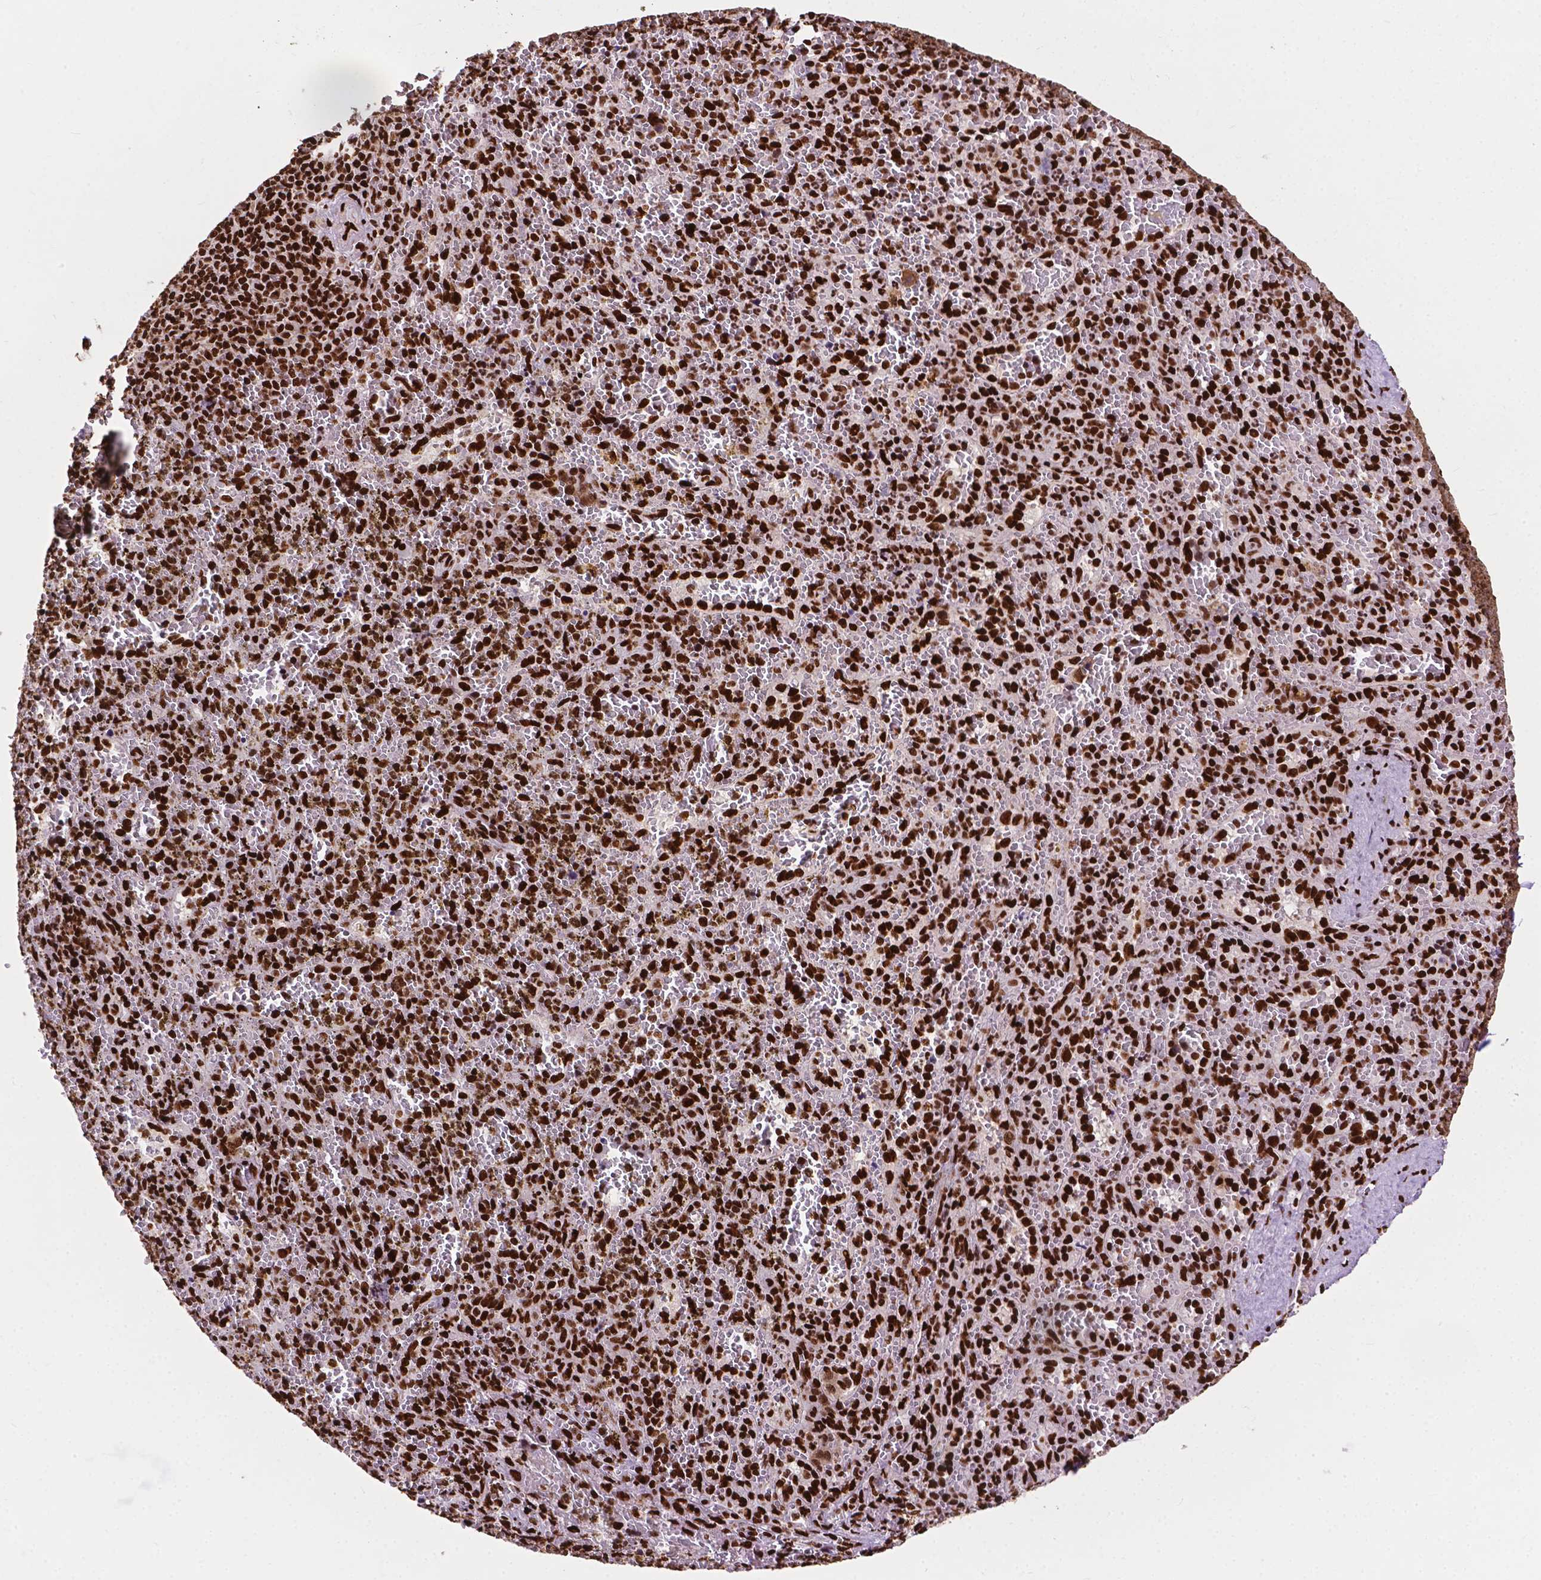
{"staining": {"intensity": "strong", "quantity": ">75%", "location": "nuclear"}, "tissue": "spleen", "cell_type": "Cells in red pulp", "image_type": "normal", "snomed": [{"axis": "morphology", "description": "Normal tissue, NOS"}, {"axis": "topography", "description": "Spleen"}], "caption": "The histopathology image reveals immunohistochemical staining of benign spleen. There is strong nuclear expression is appreciated in approximately >75% of cells in red pulp.", "gene": "SMIM5", "patient": {"sex": "female", "age": 50}}